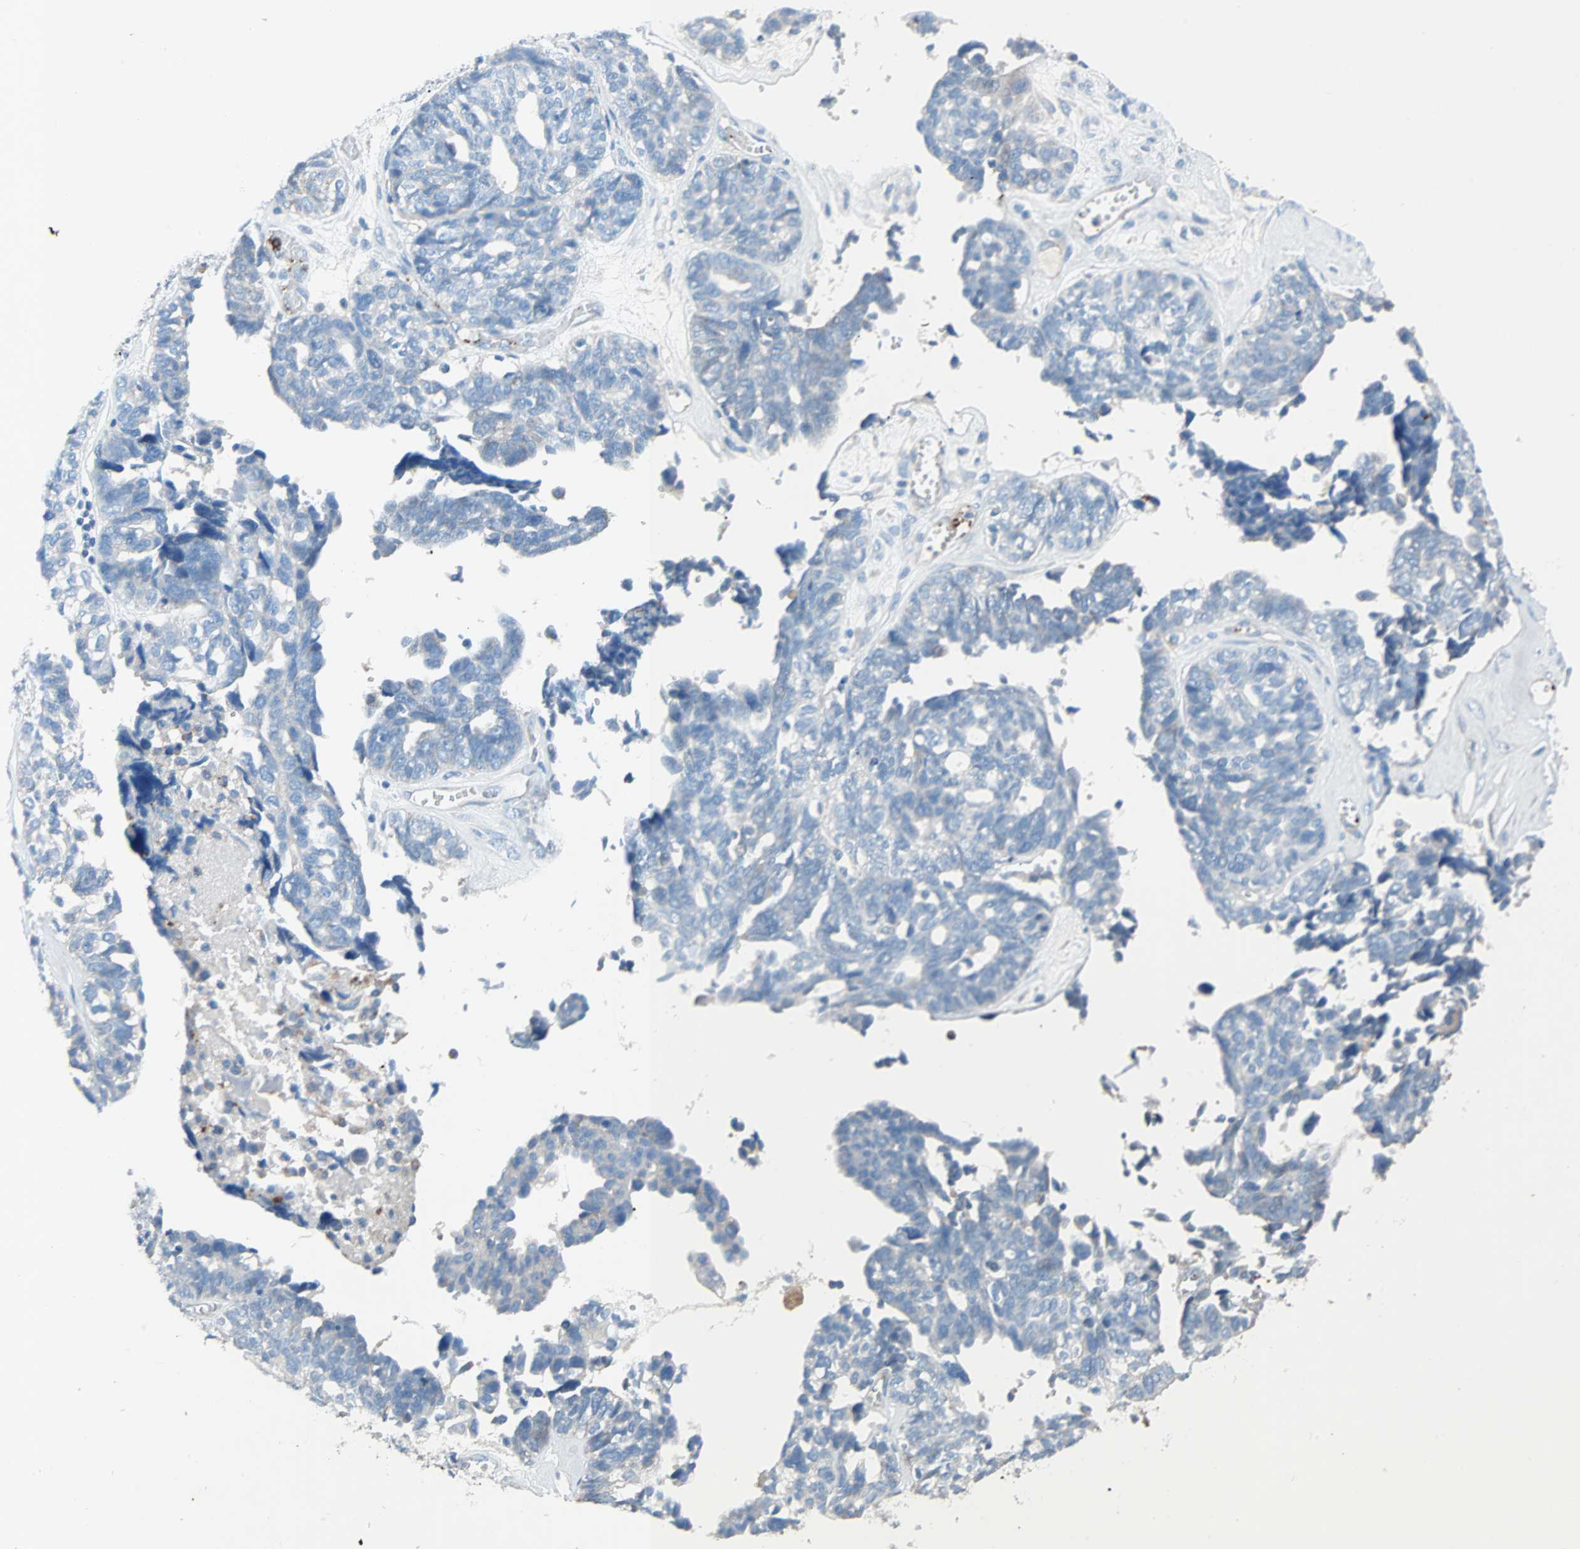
{"staining": {"intensity": "weak", "quantity": "25%-75%", "location": "cytoplasmic/membranous"}, "tissue": "ovarian cancer", "cell_type": "Tumor cells", "image_type": "cancer", "snomed": [{"axis": "morphology", "description": "Cystadenocarcinoma, serous, NOS"}, {"axis": "topography", "description": "Ovary"}], "caption": "Serous cystadenocarcinoma (ovarian) stained for a protein (brown) shows weak cytoplasmic/membranous positive positivity in about 25%-75% of tumor cells.", "gene": "LY6G6F", "patient": {"sex": "female", "age": 79}}